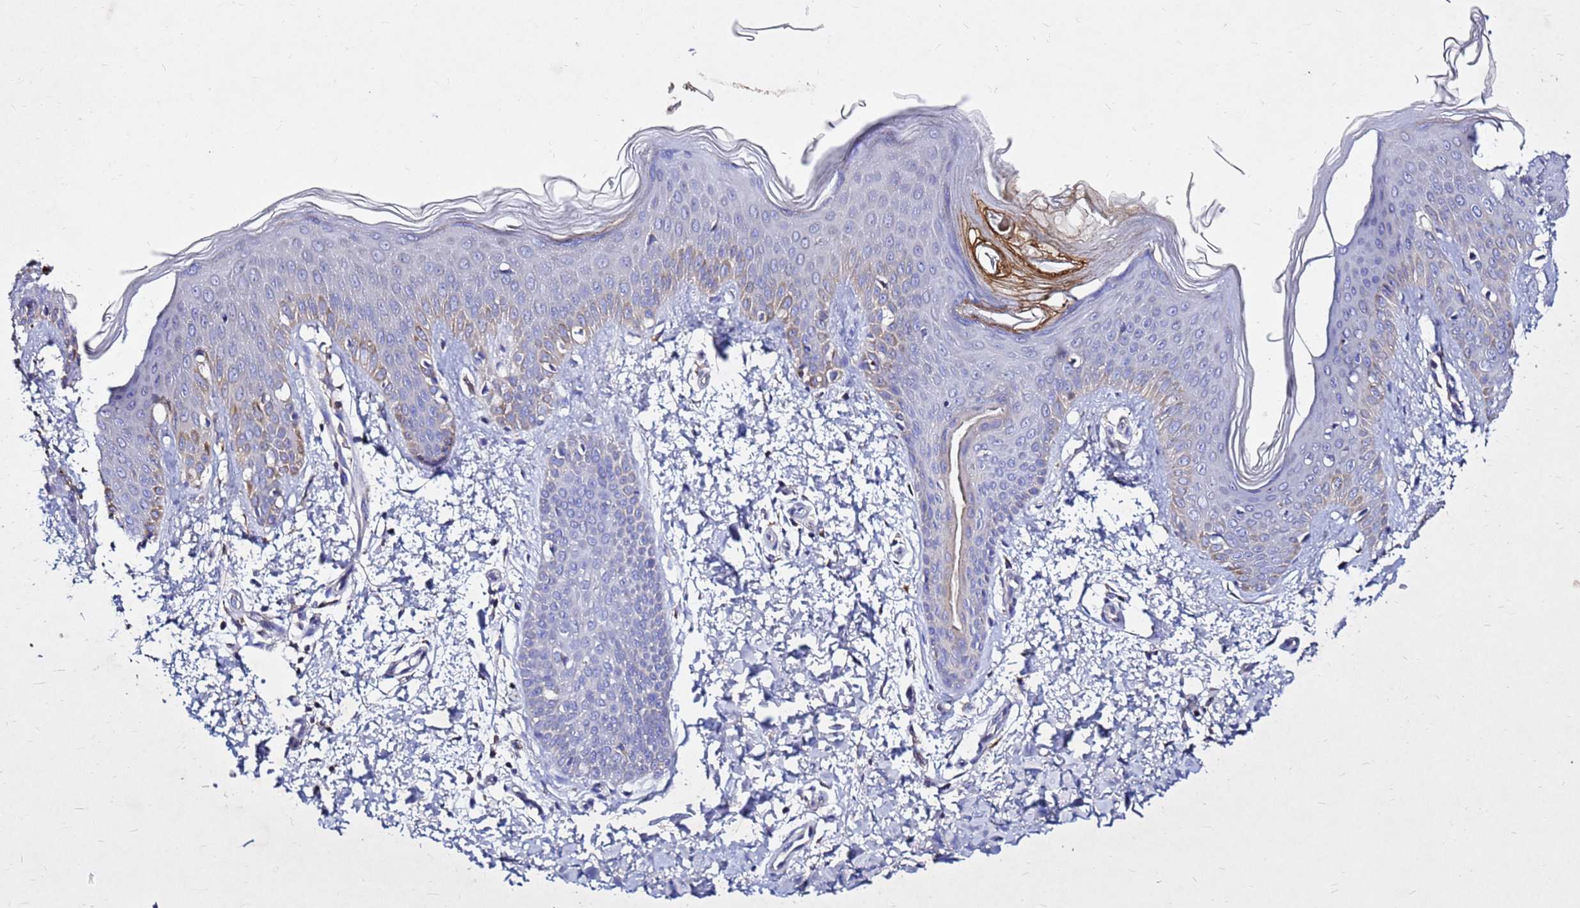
{"staining": {"intensity": "moderate", "quantity": "<25%", "location": "cytoplasmic/membranous"}, "tissue": "skin", "cell_type": "Fibroblasts", "image_type": "normal", "snomed": [{"axis": "morphology", "description": "Normal tissue, NOS"}, {"axis": "topography", "description": "Skin"}], "caption": "Immunohistochemistry (IHC) micrograph of benign skin stained for a protein (brown), which demonstrates low levels of moderate cytoplasmic/membranous staining in approximately <25% of fibroblasts.", "gene": "COX14", "patient": {"sex": "male", "age": 36}}